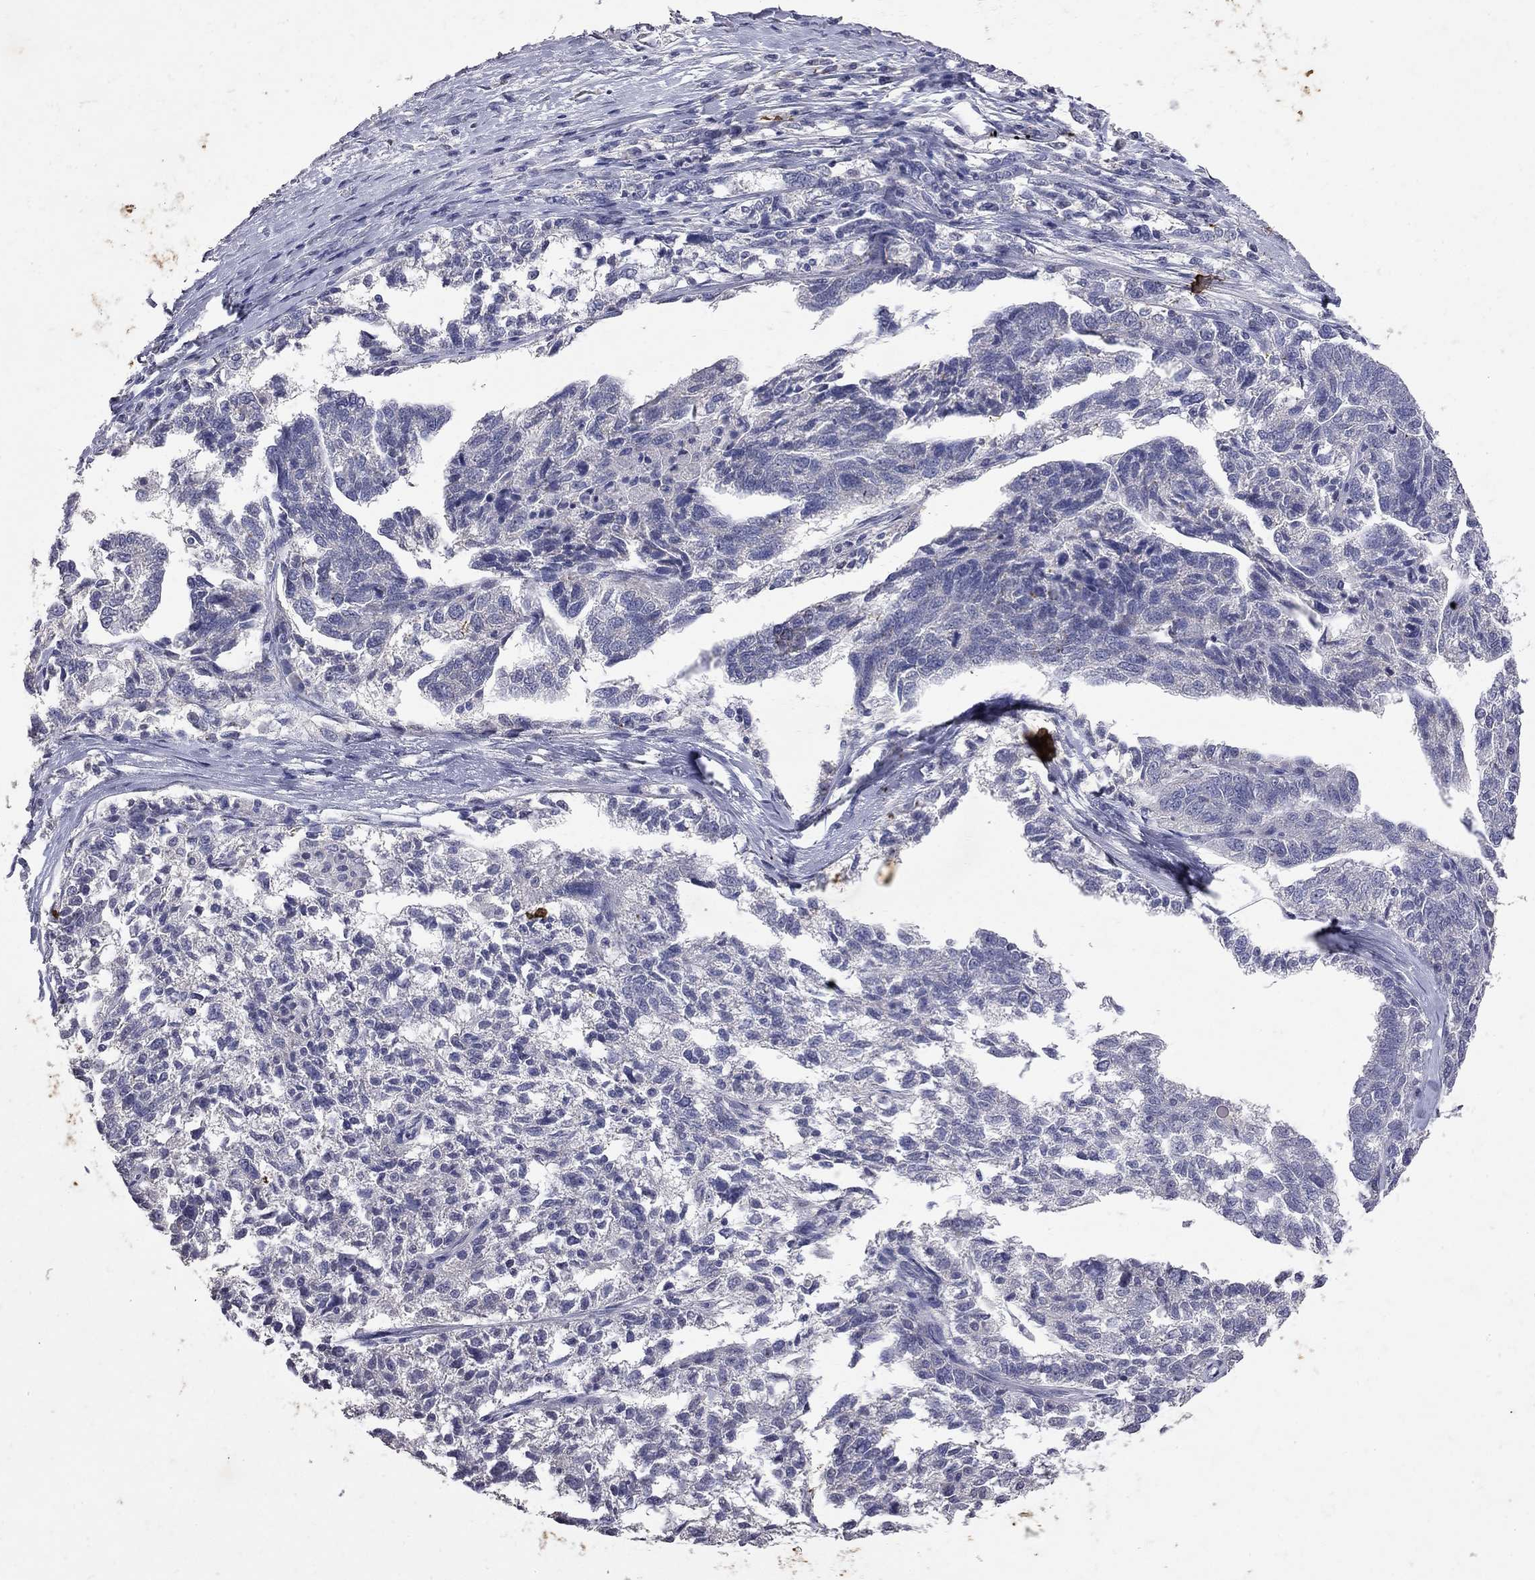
{"staining": {"intensity": "negative", "quantity": "none", "location": "none"}, "tissue": "ovarian cancer", "cell_type": "Tumor cells", "image_type": "cancer", "snomed": [{"axis": "morphology", "description": "Cystadenocarcinoma, serous, NOS"}, {"axis": "topography", "description": "Ovary"}], "caption": "Immunohistochemistry (IHC) image of human ovarian serous cystadenocarcinoma stained for a protein (brown), which displays no positivity in tumor cells.", "gene": "NOS2", "patient": {"sex": "female", "age": 71}}